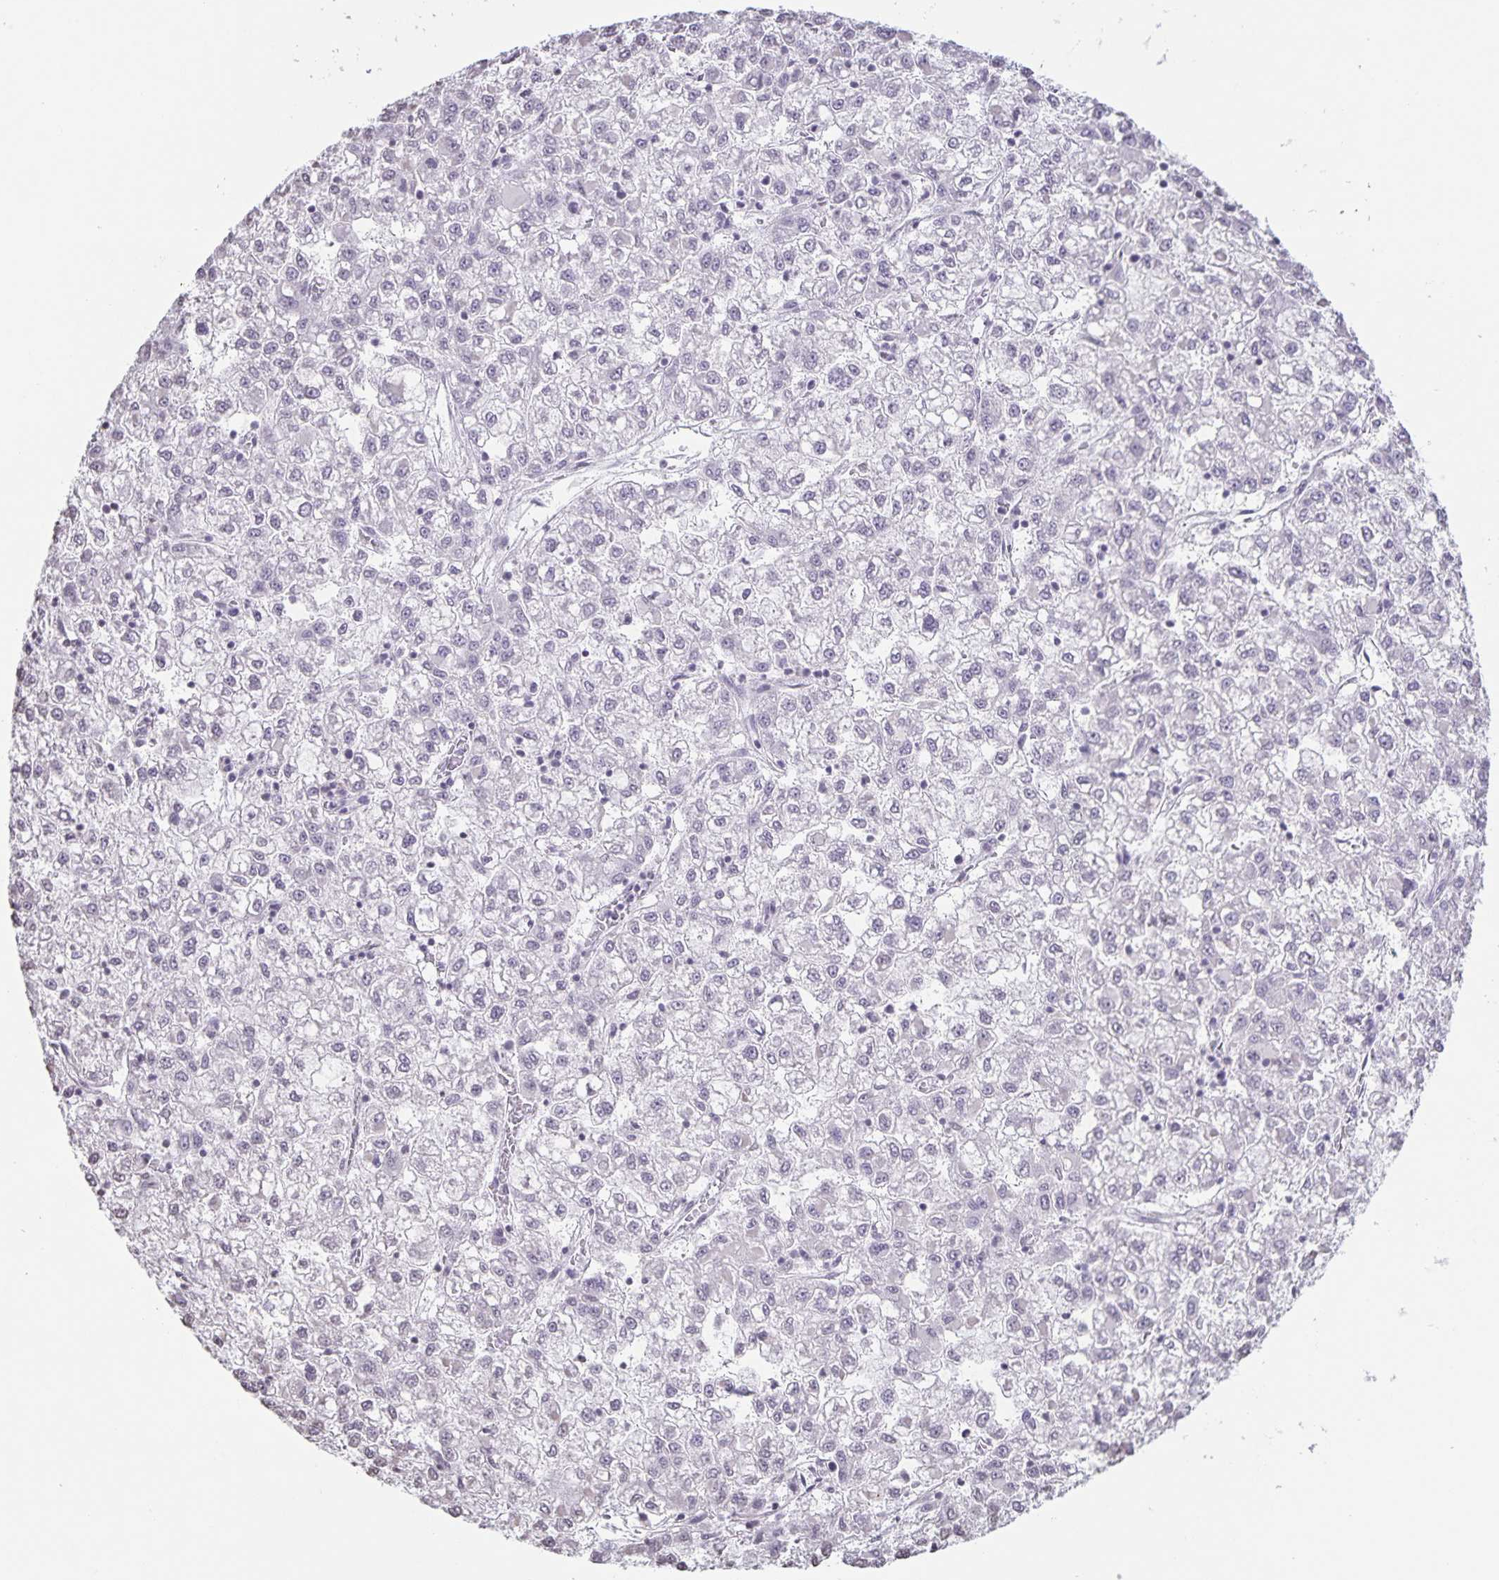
{"staining": {"intensity": "negative", "quantity": "none", "location": "none"}, "tissue": "liver cancer", "cell_type": "Tumor cells", "image_type": "cancer", "snomed": [{"axis": "morphology", "description": "Carcinoma, Hepatocellular, NOS"}, {"axis": "topography", "description": "Liver"}], "caption": "IHC micrograph of liver cancer (hepatocellular carcinoma) stained for a protein (brown), which exhibits no expression in tumor cells. (DAB immunohistochemistry, high magnification).", "gene": "AQP4", "patient": {"sex": "male", "age": 40}}